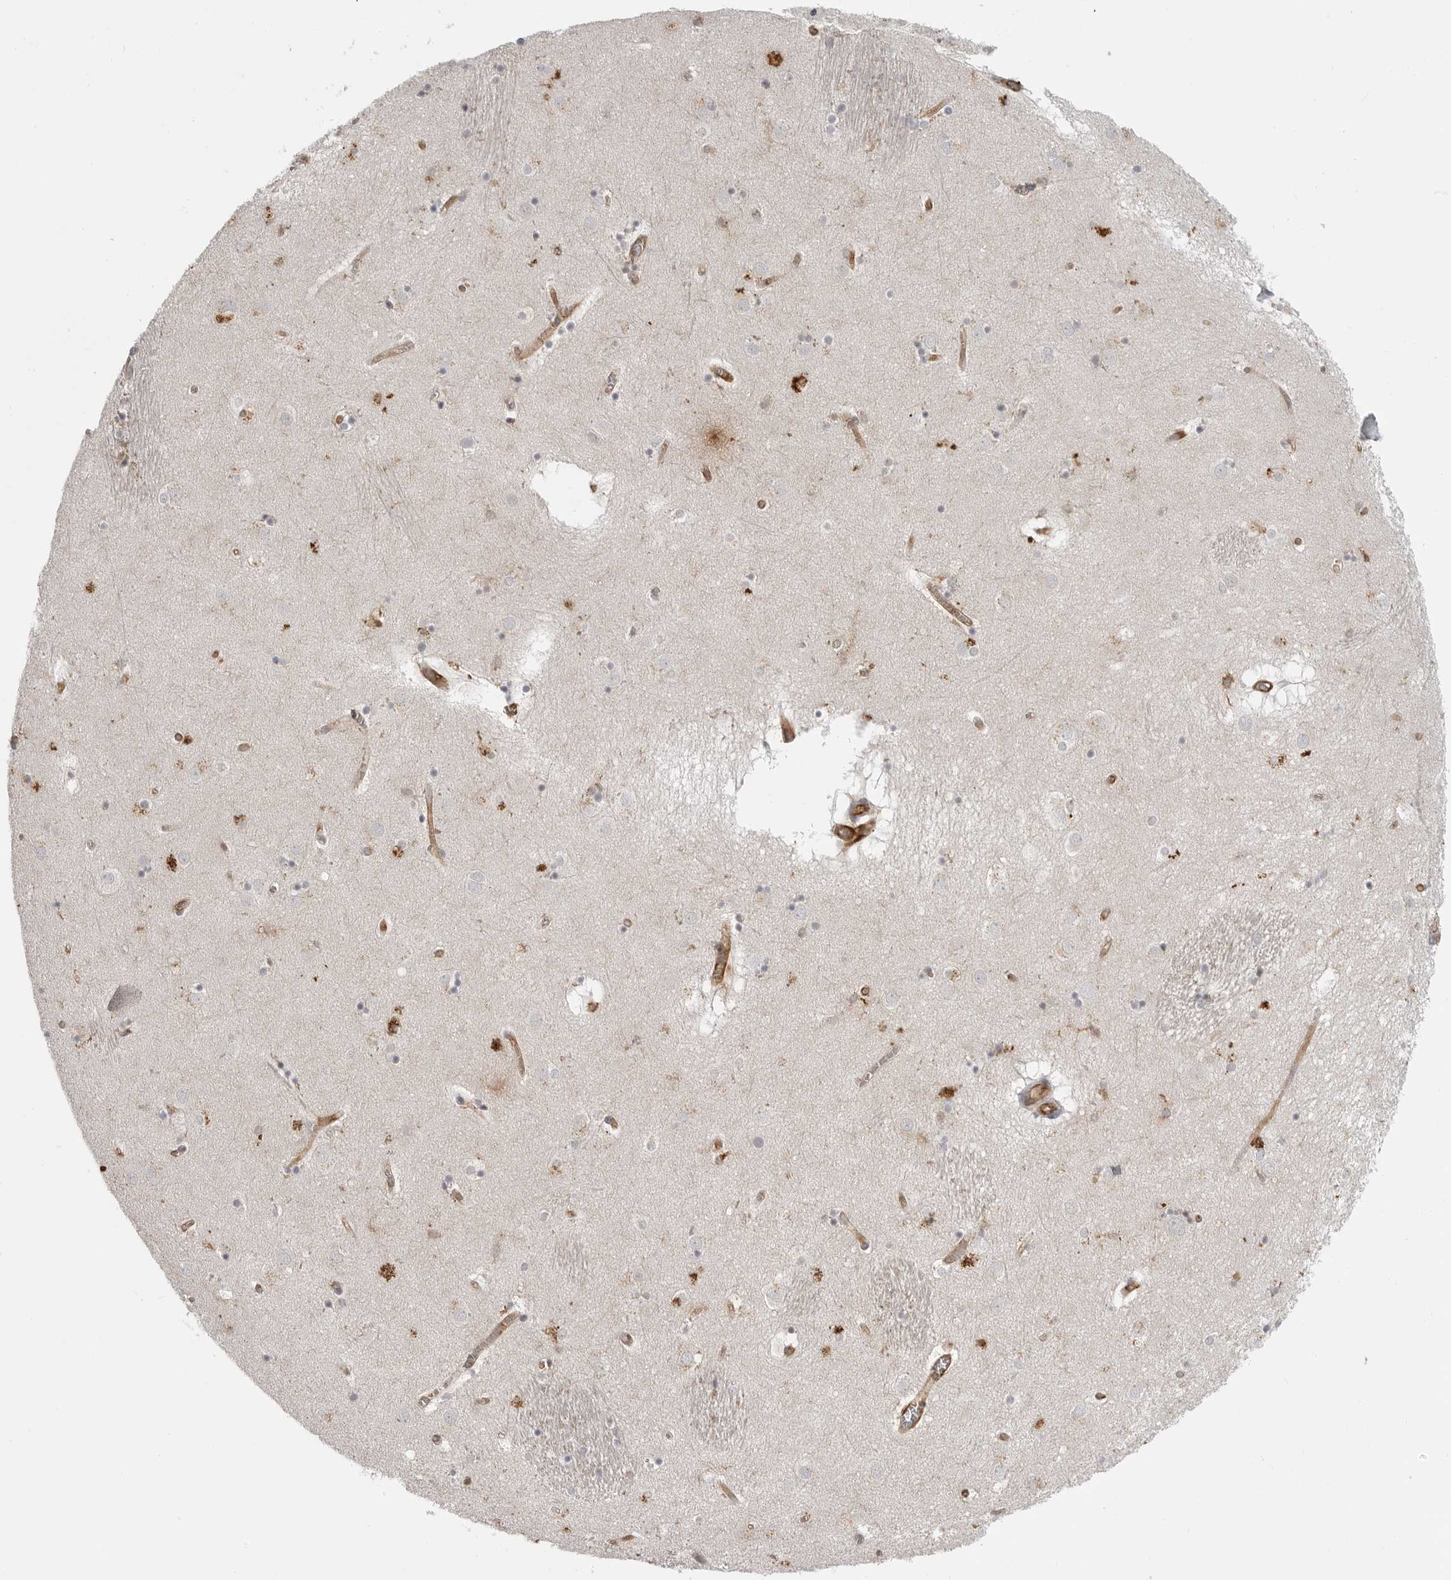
{"staining": {"intensity": "moderate", "quantity": "<25%", "location": "cytoplasmic/membranous"}, "tissue": "caudate", "cell_type": "Glial cells", "image_type": "normal", "snomed": [{"axis": "morphology", "description": "Normal tissue, NOS"}, {"axis": "topography", "description": "Lateral ventricle wall"}], "caption": "Brown immunohistochemical staining in benign caudate exhibits moderate cytoplasmic/membranous staining in approximately <25% of glial cells.", "gene": "IFNGR1", "patient": {"sex": "male", "age": 70}}